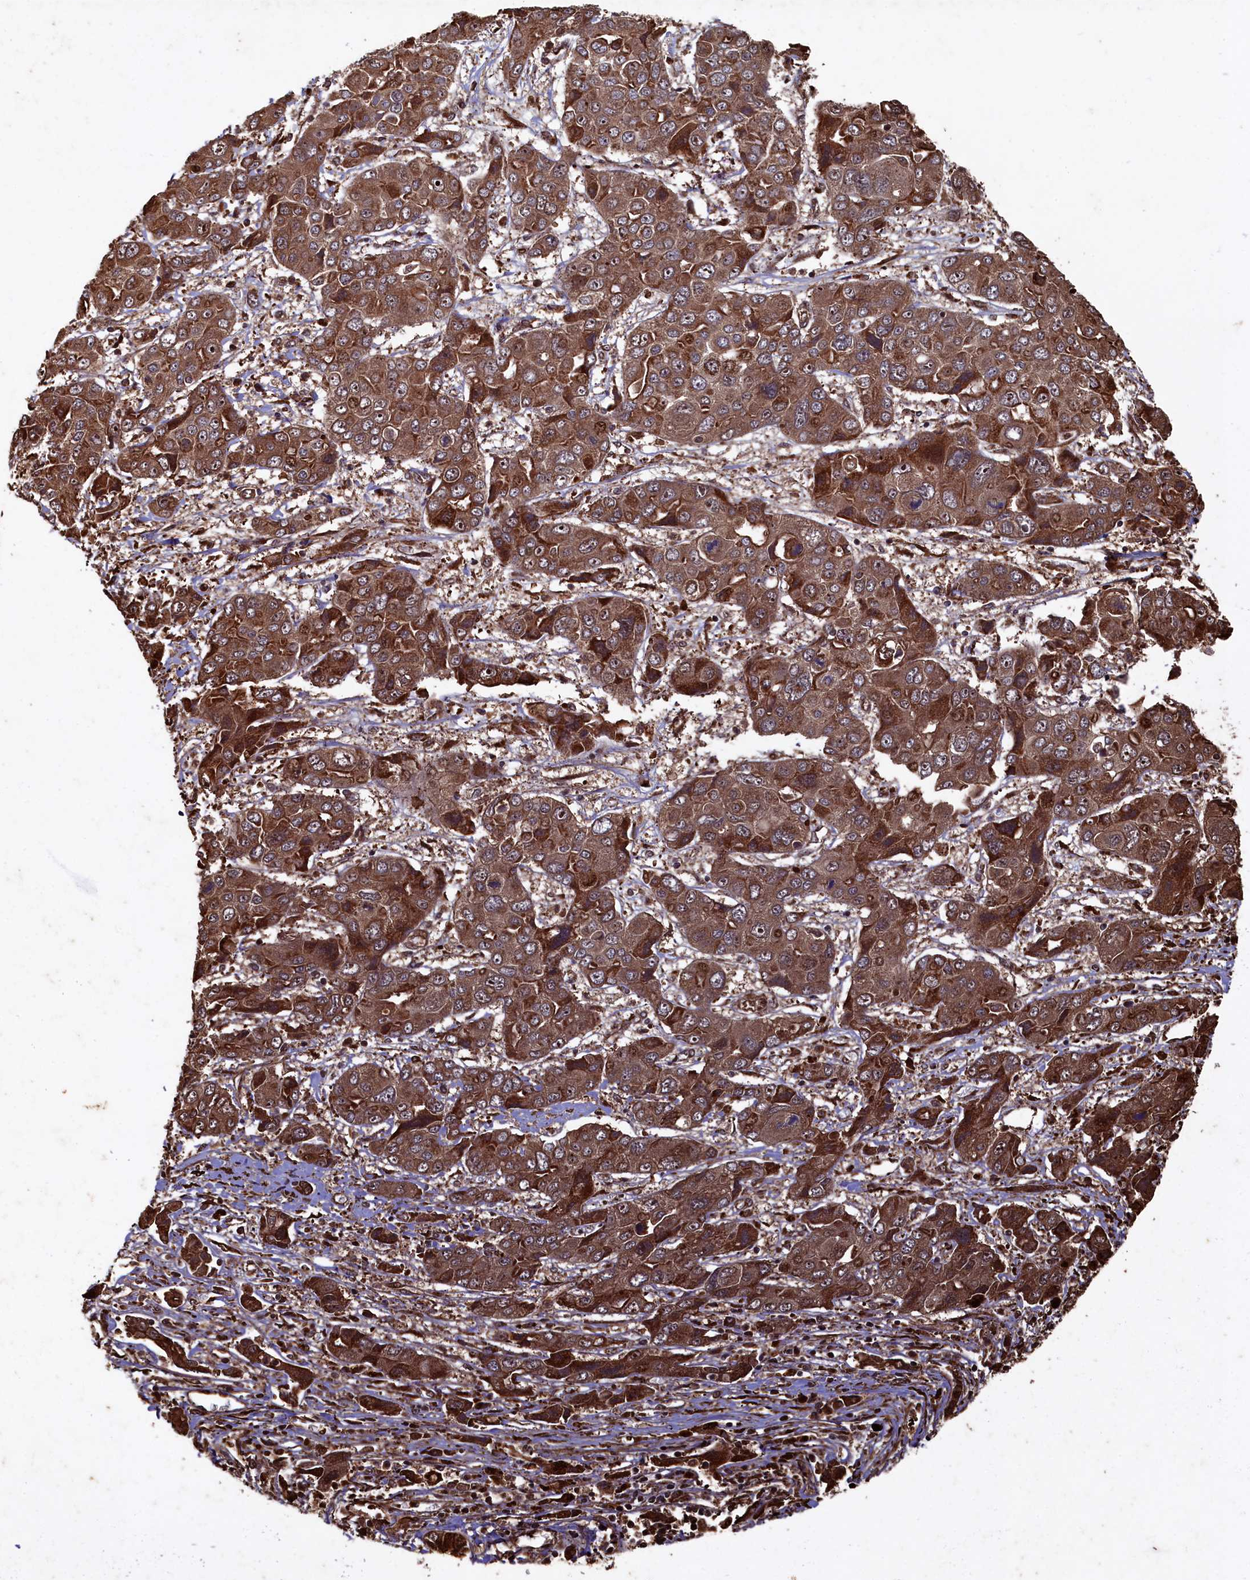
{"staining": {"intensity": "strong", "quantity": ">75%", "location": "cytoplasmic/membranous,nuclear"}, "tissue": "liver cancer", "cell_type": "Tumor cells", "image_type": "cancer", "snomed": [{"axis": "morphology", "description": "Cholangiocarcinoma"}, {"axis": "topography", "description": "Liver"}], "caption": "Strong cytoplasmic/membranous and nuclear protein staining is present in about >75% of tumor cells in liver cholangiocarcinoma.", "gene": "PIGN", "patient": {"sex": "male", "age": 67}}